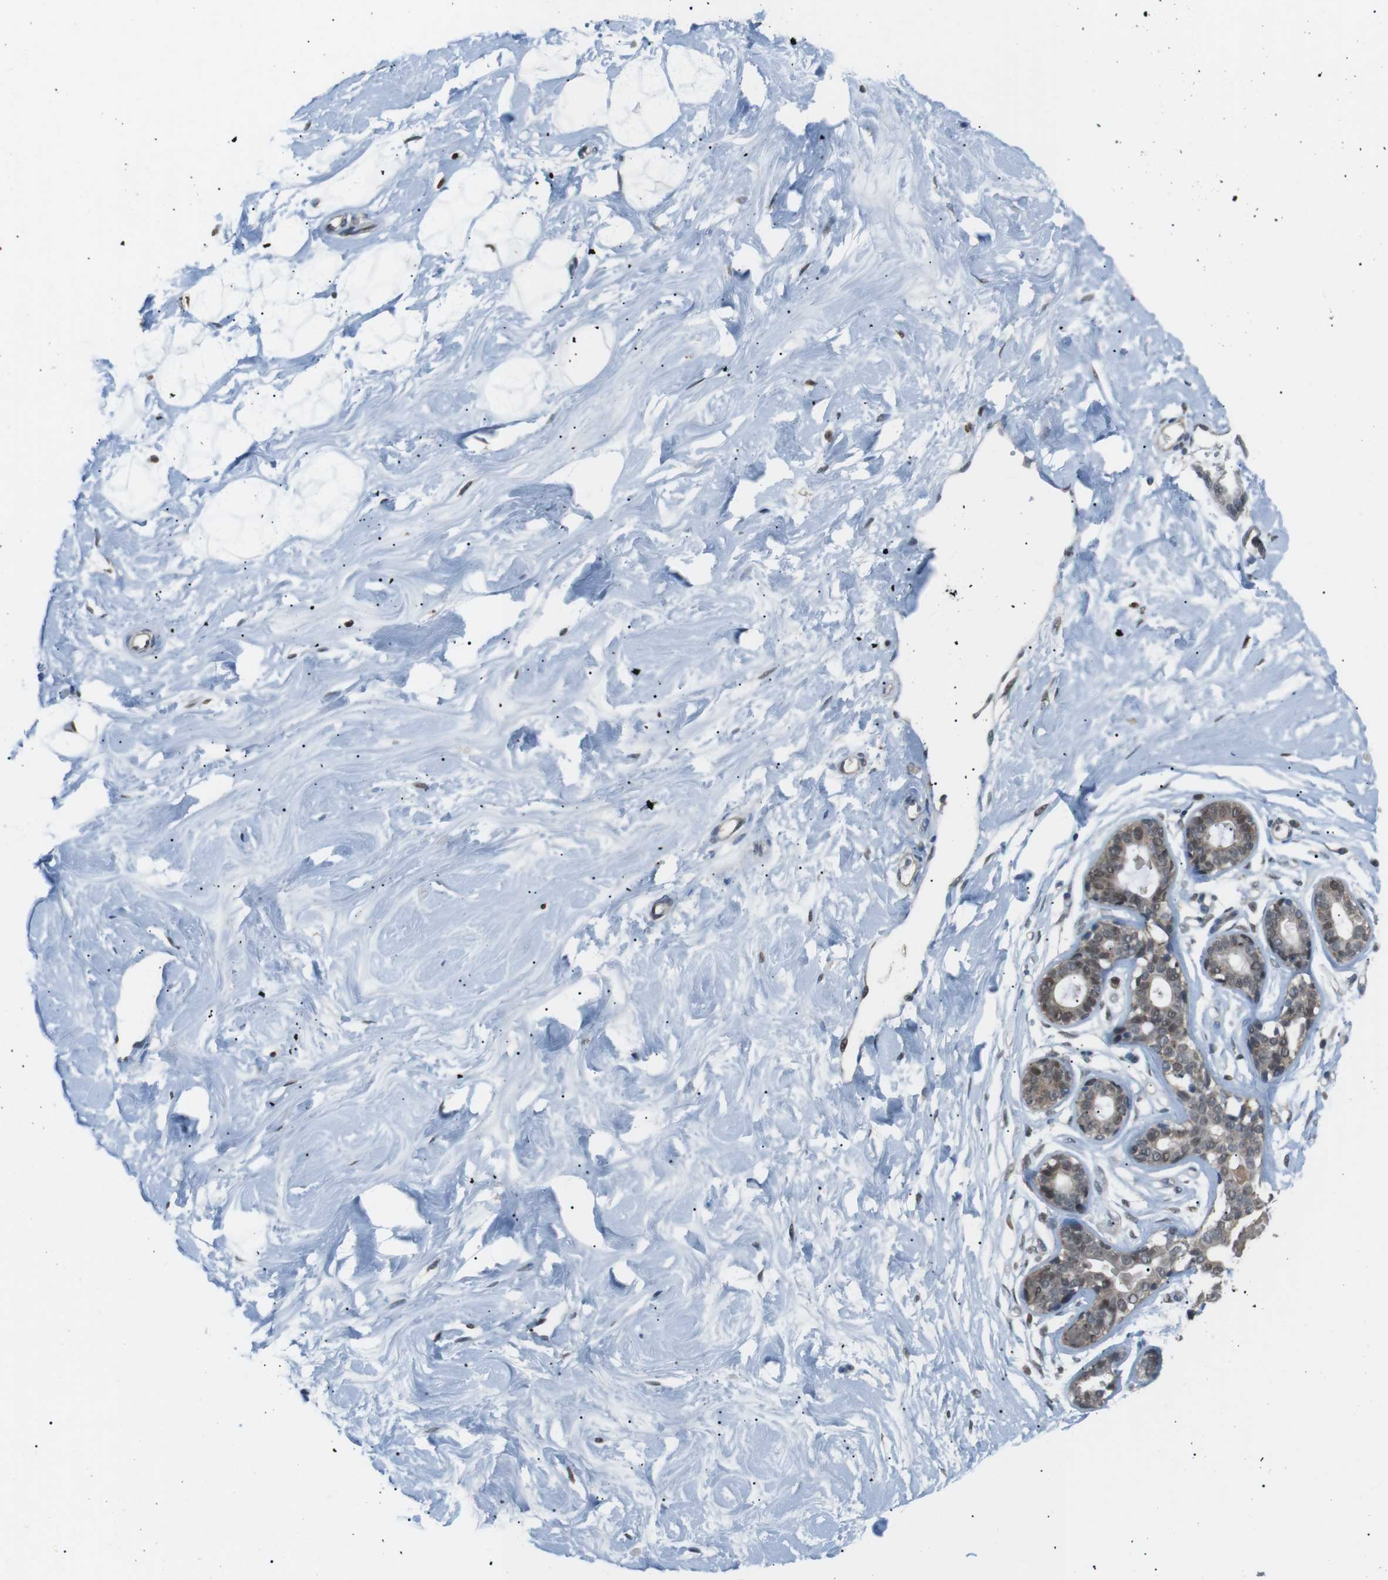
{"staining": {"intensity": "weak", "quantity": ">75%", "location": "nuclear"}, "tissue": "breast", "cell_type": "Adipocytes", "image_type": "normal", "snomed": [{"axis": "morphology", "description": "Normal tissue, NOS"}, {"axis": "topography", "description": "Breast"}], "caption": "Immunohistochemical staining of benign breast displays >75% levels of weak nuclear protein positivity in approximately >75% of adipocytes. (Brightfield microscopy of DAB IHC at high magnification).", "gene": "SRPK2", "patient": {"sex": "female", "age": 23}}